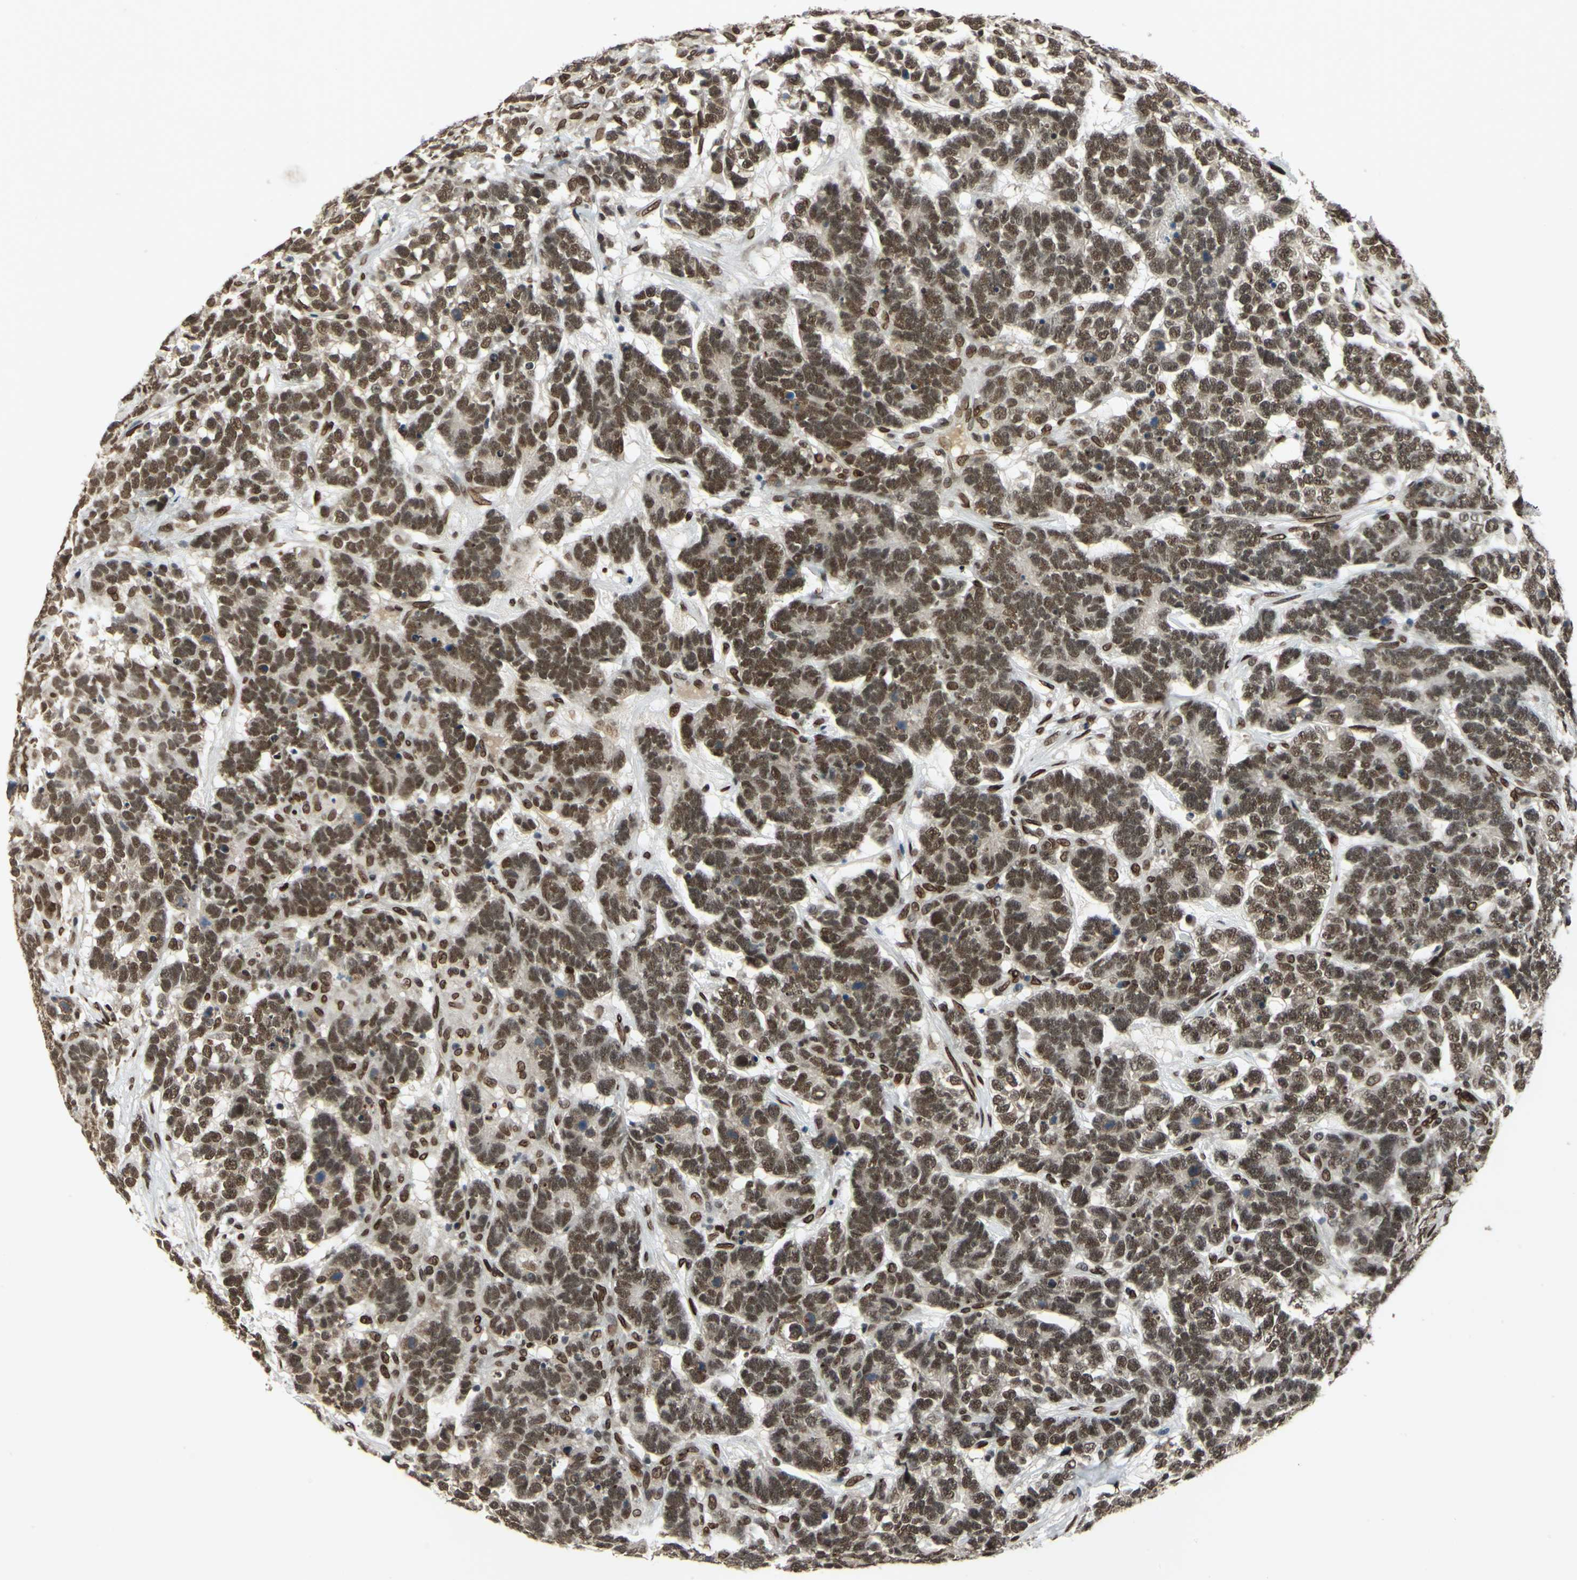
{"staining": {"intensity": "strong", "quantity": ">75%", "location": "nuclear"}, "tissue": "testis cancer", "cell_type": "Tumor cells", "image_type": "cancer", "snomed": [{"axis": "morphology", "description": "Carcinoma, Embryonal, NOS"}, {"axis": "topography", "description": "Testis"}], "caption": "The micrograph shows immunohistochemical staining of testis cancer (embryonal carcinoma). There is strong nuclear expression is appreciated in approximately >75% of tumor cells.", "gene": "ISY1", "patient": {"sex": "male", "age": 26}}